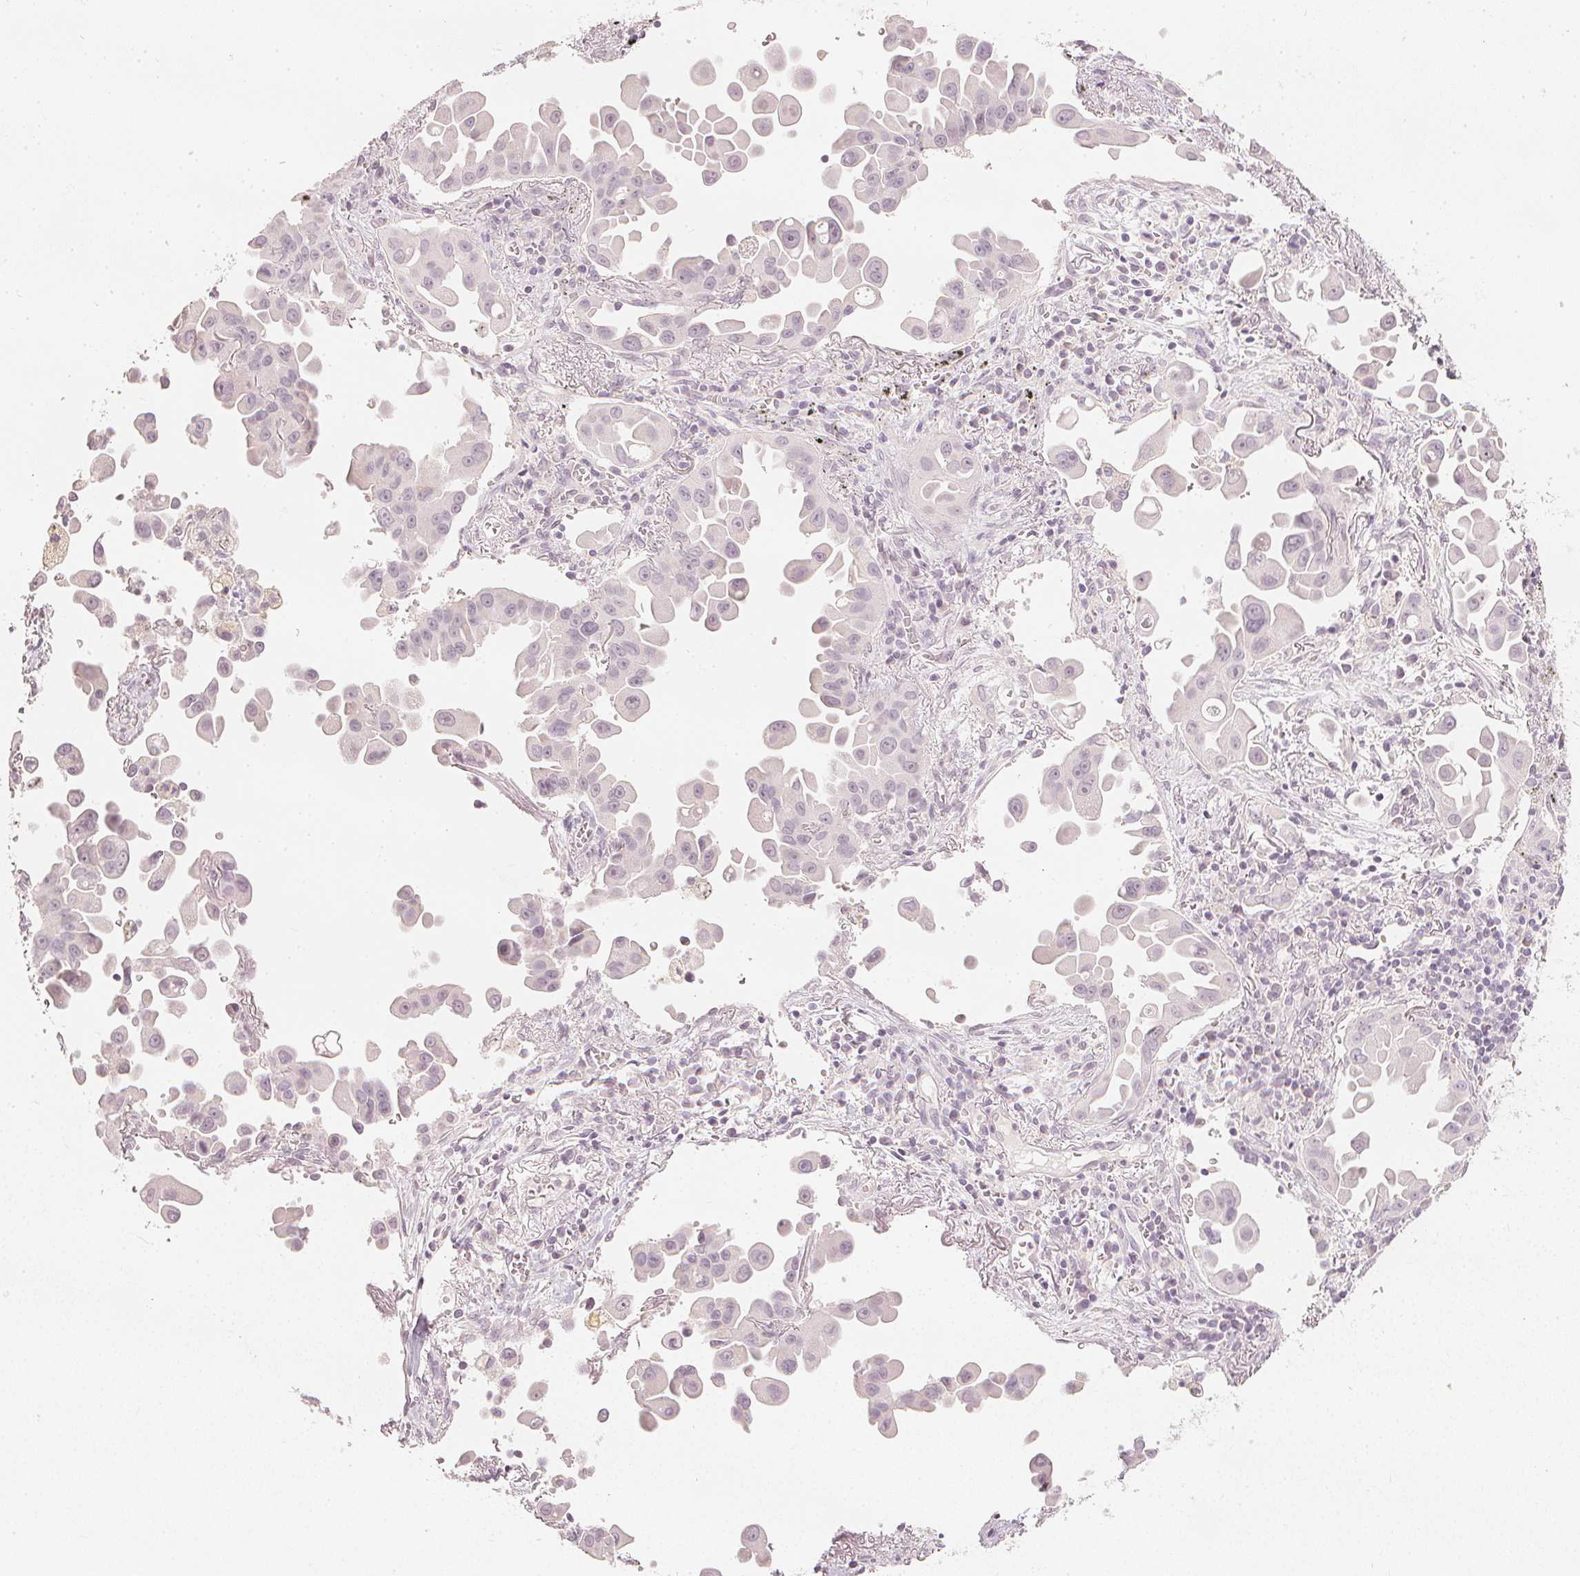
{"staining": {"intensity": "negative", "quantity": "none", "location": "none"}, "tissue": "lung cancer", "cell_type": "Tumor cells", "image_type": "cancer", "snomed": [{"axis": "morphology", "description": "Adenocarcinoma, NOS"}, {"axis": "topography", "description": "Lung"}], "caption": "Tumor cells show no significant protein expression in lung cancer.", "gene": "CALB1", "patient": {"sex": "male", "age": 68}}